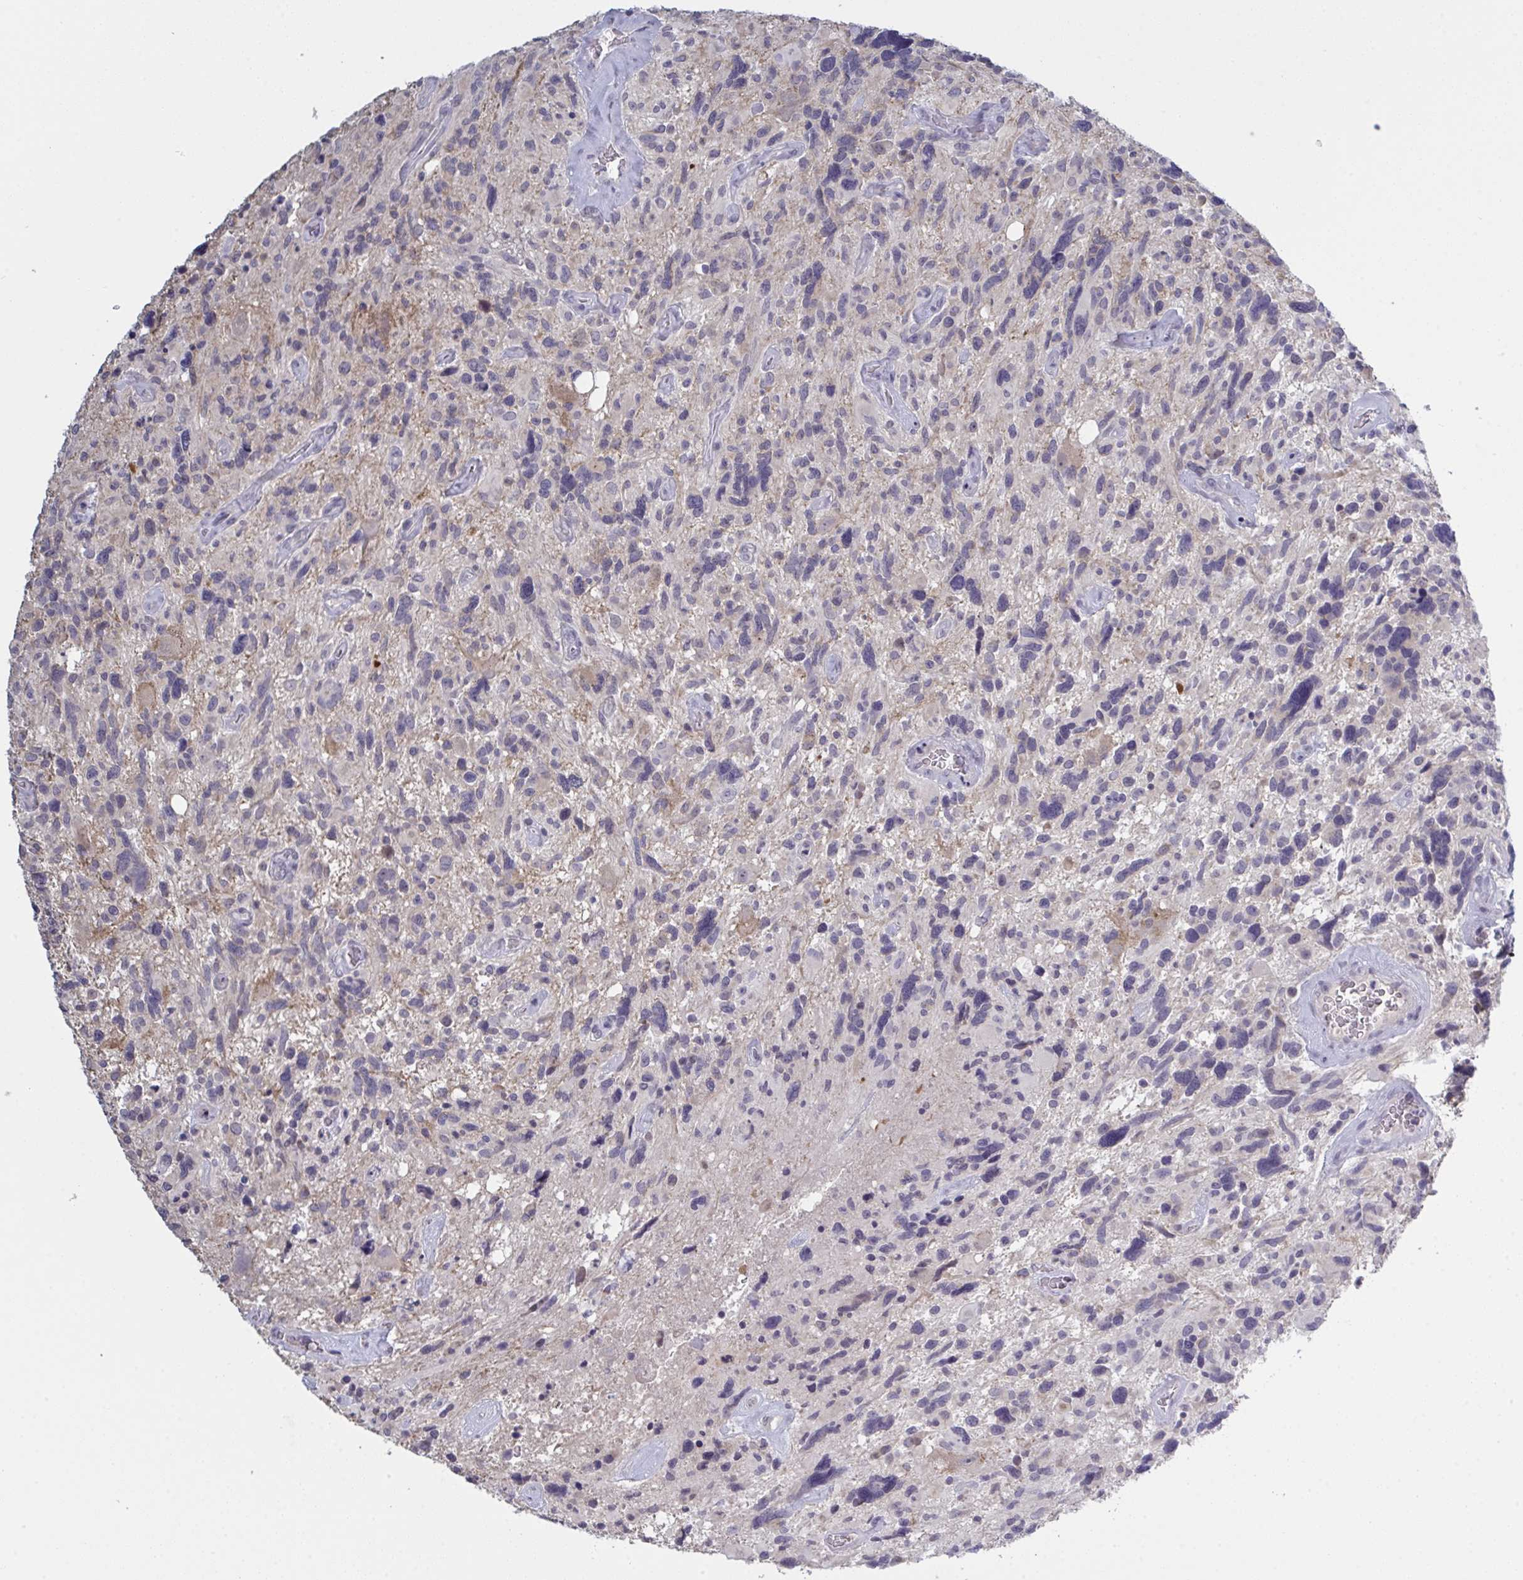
{"staining": {"intensity": "negative", "quantity": "none", "location": "none"}, "tissue": "glioma", "cell_type": "Tumor cells", "image_type": "cancer", "snomed": [{"axis": "morphology", "description": "Glioma, malignant, High grade"}, {"axis": "topography", "description": "Brain"}], "caption": "A high-resolution histopathology image shows IHC staining of malignant glioma (high-grade), which exhibits no significant positivity in tumor cells.", "gene": "ZNF784", "patient": {"sex": "male", "age": 49}}